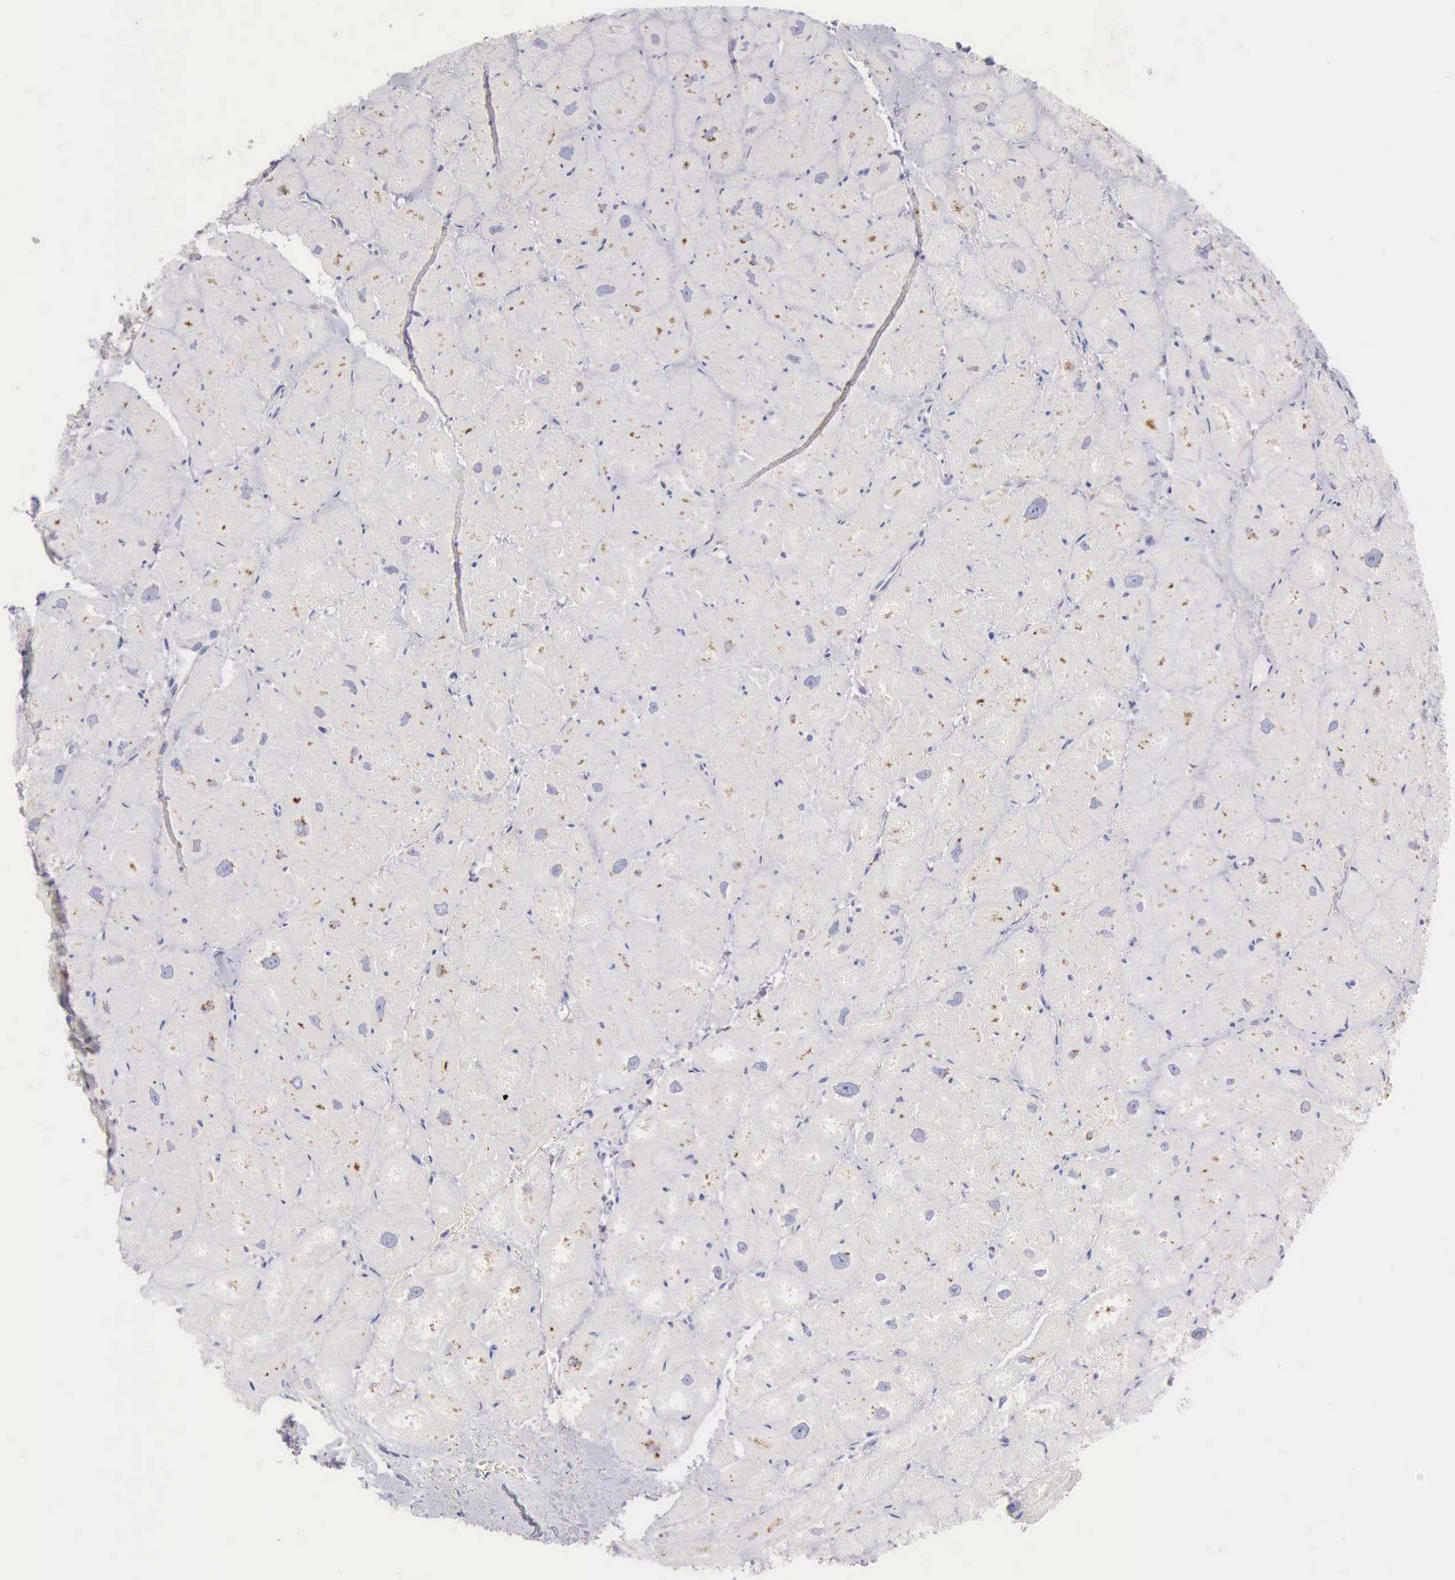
{"staining": {"intensity": "negative", "quantity": "none", "location": "none"}, "tissue": "heart muscle", "cell_type": "Cardiomyocytes", "image_type": "normal", "snomed": [{"axis": "morphology", "description": "Normal tissue, NOS"}, {"axis": "topography", "description": "Heart"}], "caption": "Immunohistochemical staining of benign heart muscle exhibits no significant positivity in cardiomyocytes.", "gene": "CTSS", "patient": {"sex": "male", "age": 49}}